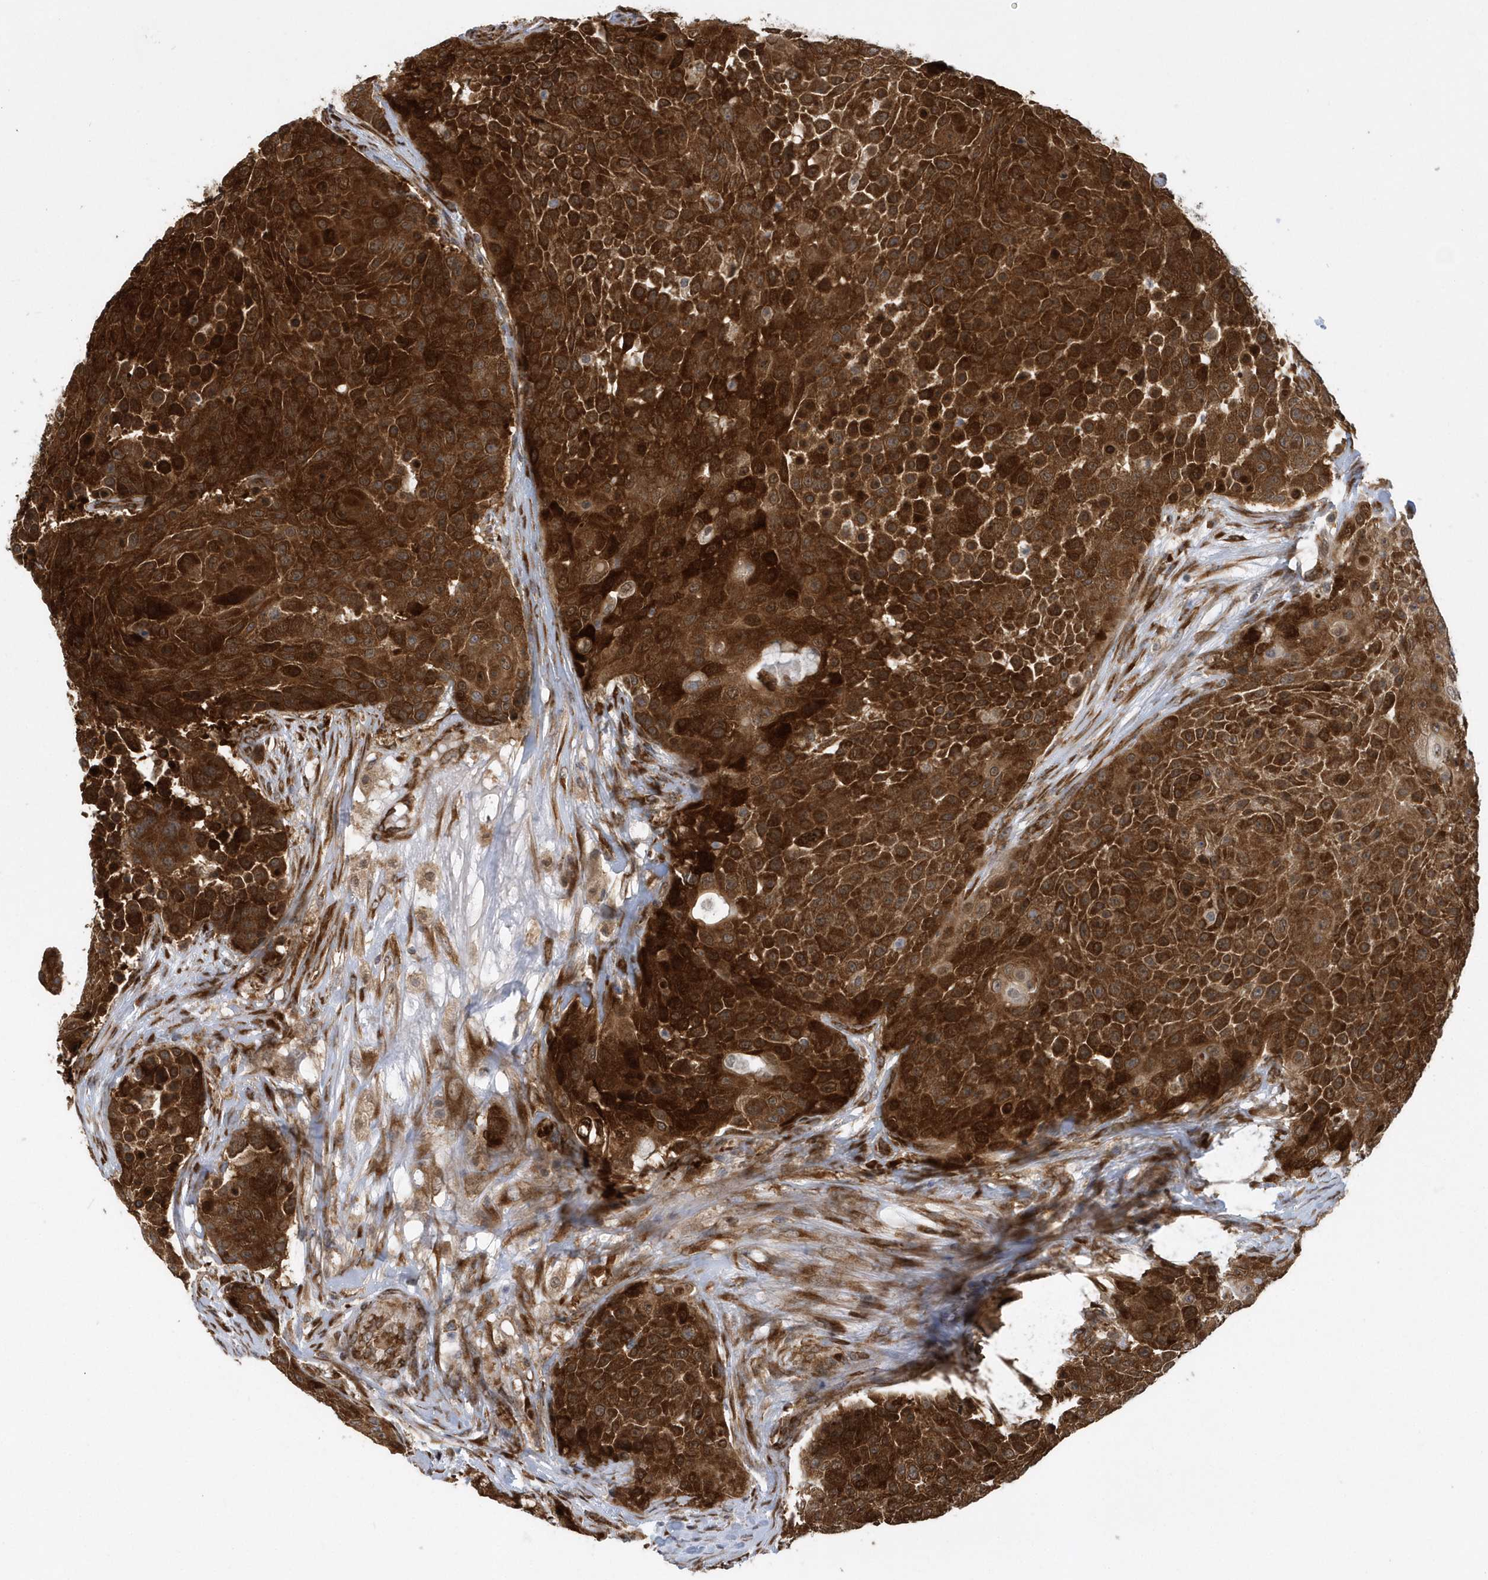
{"staining": {"intensity": "strong", "quantity": ">75%", "location": "cytoplasmic/membranous,nuclear"}, "tissue": "urothelial cancer", "cell_type": "Tumor cells", "image_type": "cancer", "snomed": [{"axis": "morphology", "description": "Urothelial carcinoma, High grade"}, {"axis": "topography", "description": "Urinary bladder"}], "caption": "A micrograph of urothelial cancer stained for a protein displays strong cytoplasmic/membranous and nuclear brown staining in tumor cells.", "gene": "PHF1", "patient": {"sex": "female", "age": 63}}